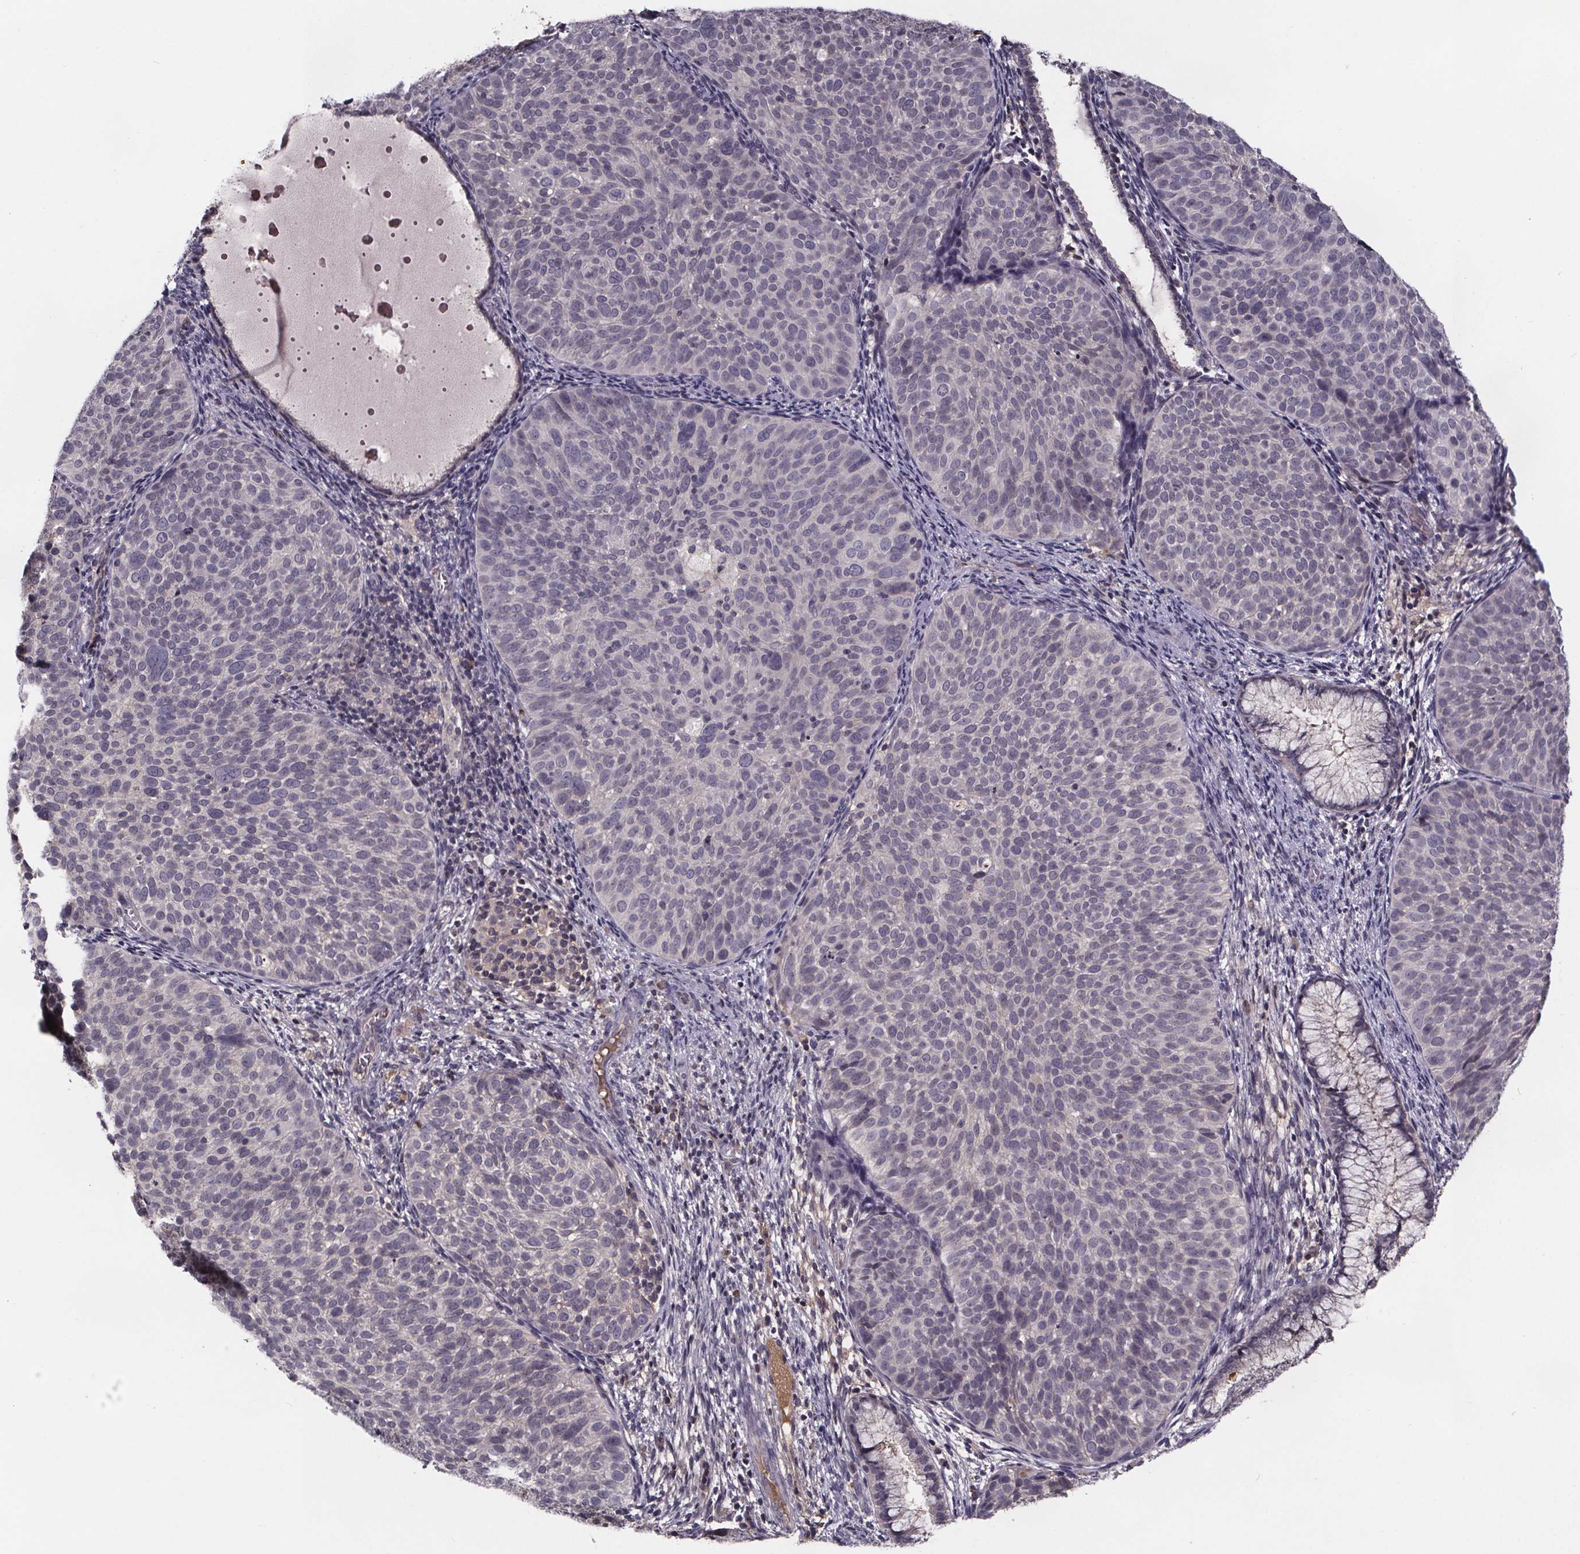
{"staining": {"intensity": "negative", "quantity": "none", "location": "none"}, "tissue": "cervical cancer", "cell_type": "Tumor cells", "image_type": "cancer", "snomed": [{"axis": "morphology", "description": "Squamous cell carcinoma, NOS"}, {"axis": "topography", "description": "Cervix"}], "caption": "Protein analysis of squamous cell carcinoma (cervical) reveals no significant expression in tumor cells.", "gene": "NPHP4", "patient": {"sex": "female", "age": 39}}